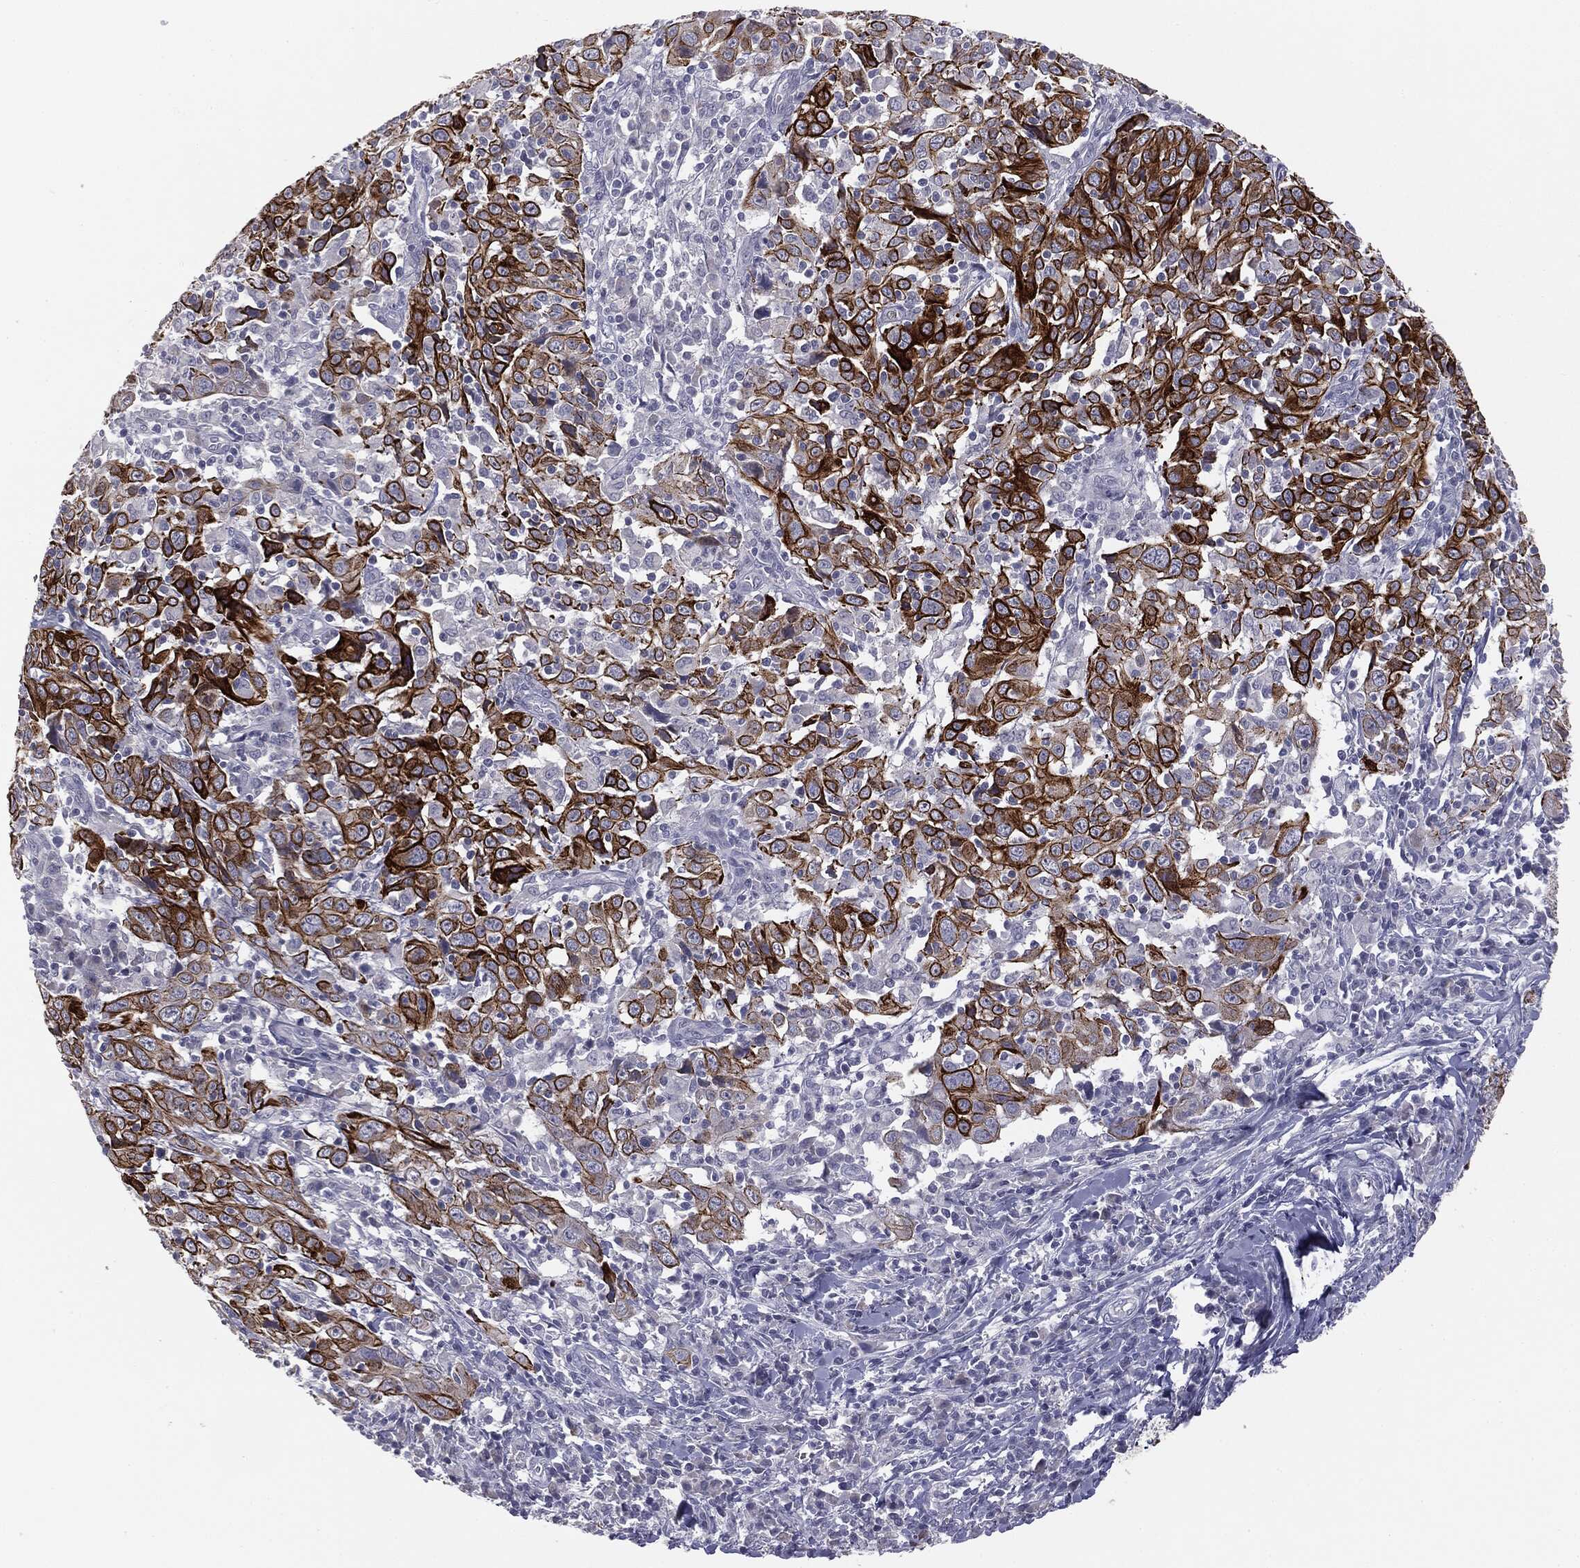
{"staining": {"intensity": "strong", "quantity": ">75%", "location": "cytoplasmic/membranous"}, "tissue": "cervical cancer", "cell_type": "Tumor cells", "image_type": "cancer", "snomed": [{"axis": "morphology", "description": "Squamous cell carcinoma, NOS"}, {"axis": "topography", "description": "Cervix"}], "caption": "This is an image of immunohistochemistry (IHC) staining of cervical squamous cell carcinoma, which shows strong expression in the cytoplasmic/membranous of tumor cells.", "gene": "MUC1", "patient": {"sex": "female", "age": 46}}